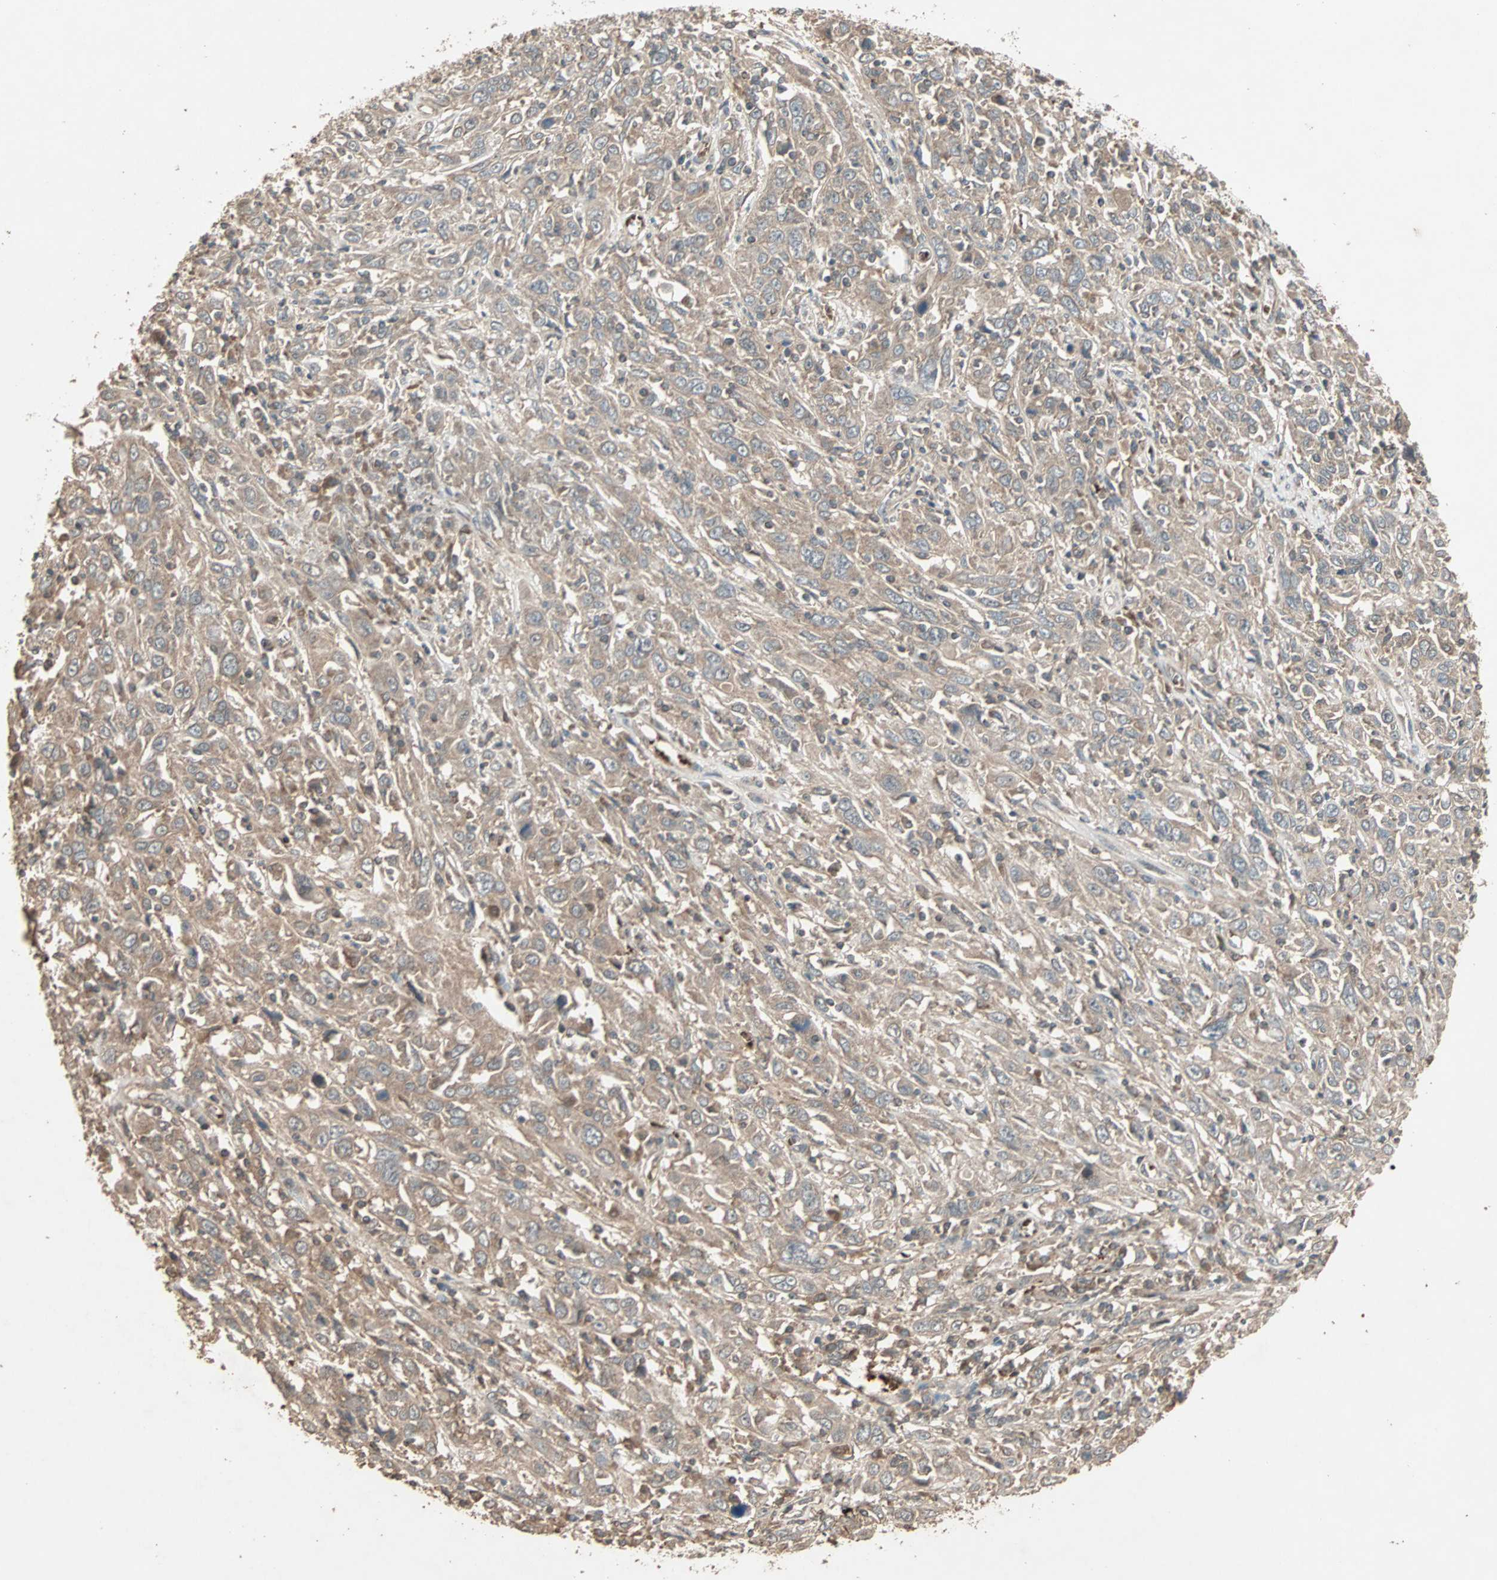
{"staining": {"intensity": "moderate", "quantity": ">75%", "location": "cytoplasmic/membranous"}, "tissue": "cervical cancer", "cell_type": "Tumor cells", "image_type": "cancer", "snomed": [{"axis": "morphology", "description": "Squamous cell carcinoma, NOS"}, {"axis": "topography", "description": "Cervix"}], "caption": "This is a histology image of immunohistochemistry staining of cervical squamous cell carcinoma, which shows moderate expression in the cytoplasmic/membranous of tumor cells.", "gene": "UBAC1", "patient": {"sex": "female", "age": 46}}